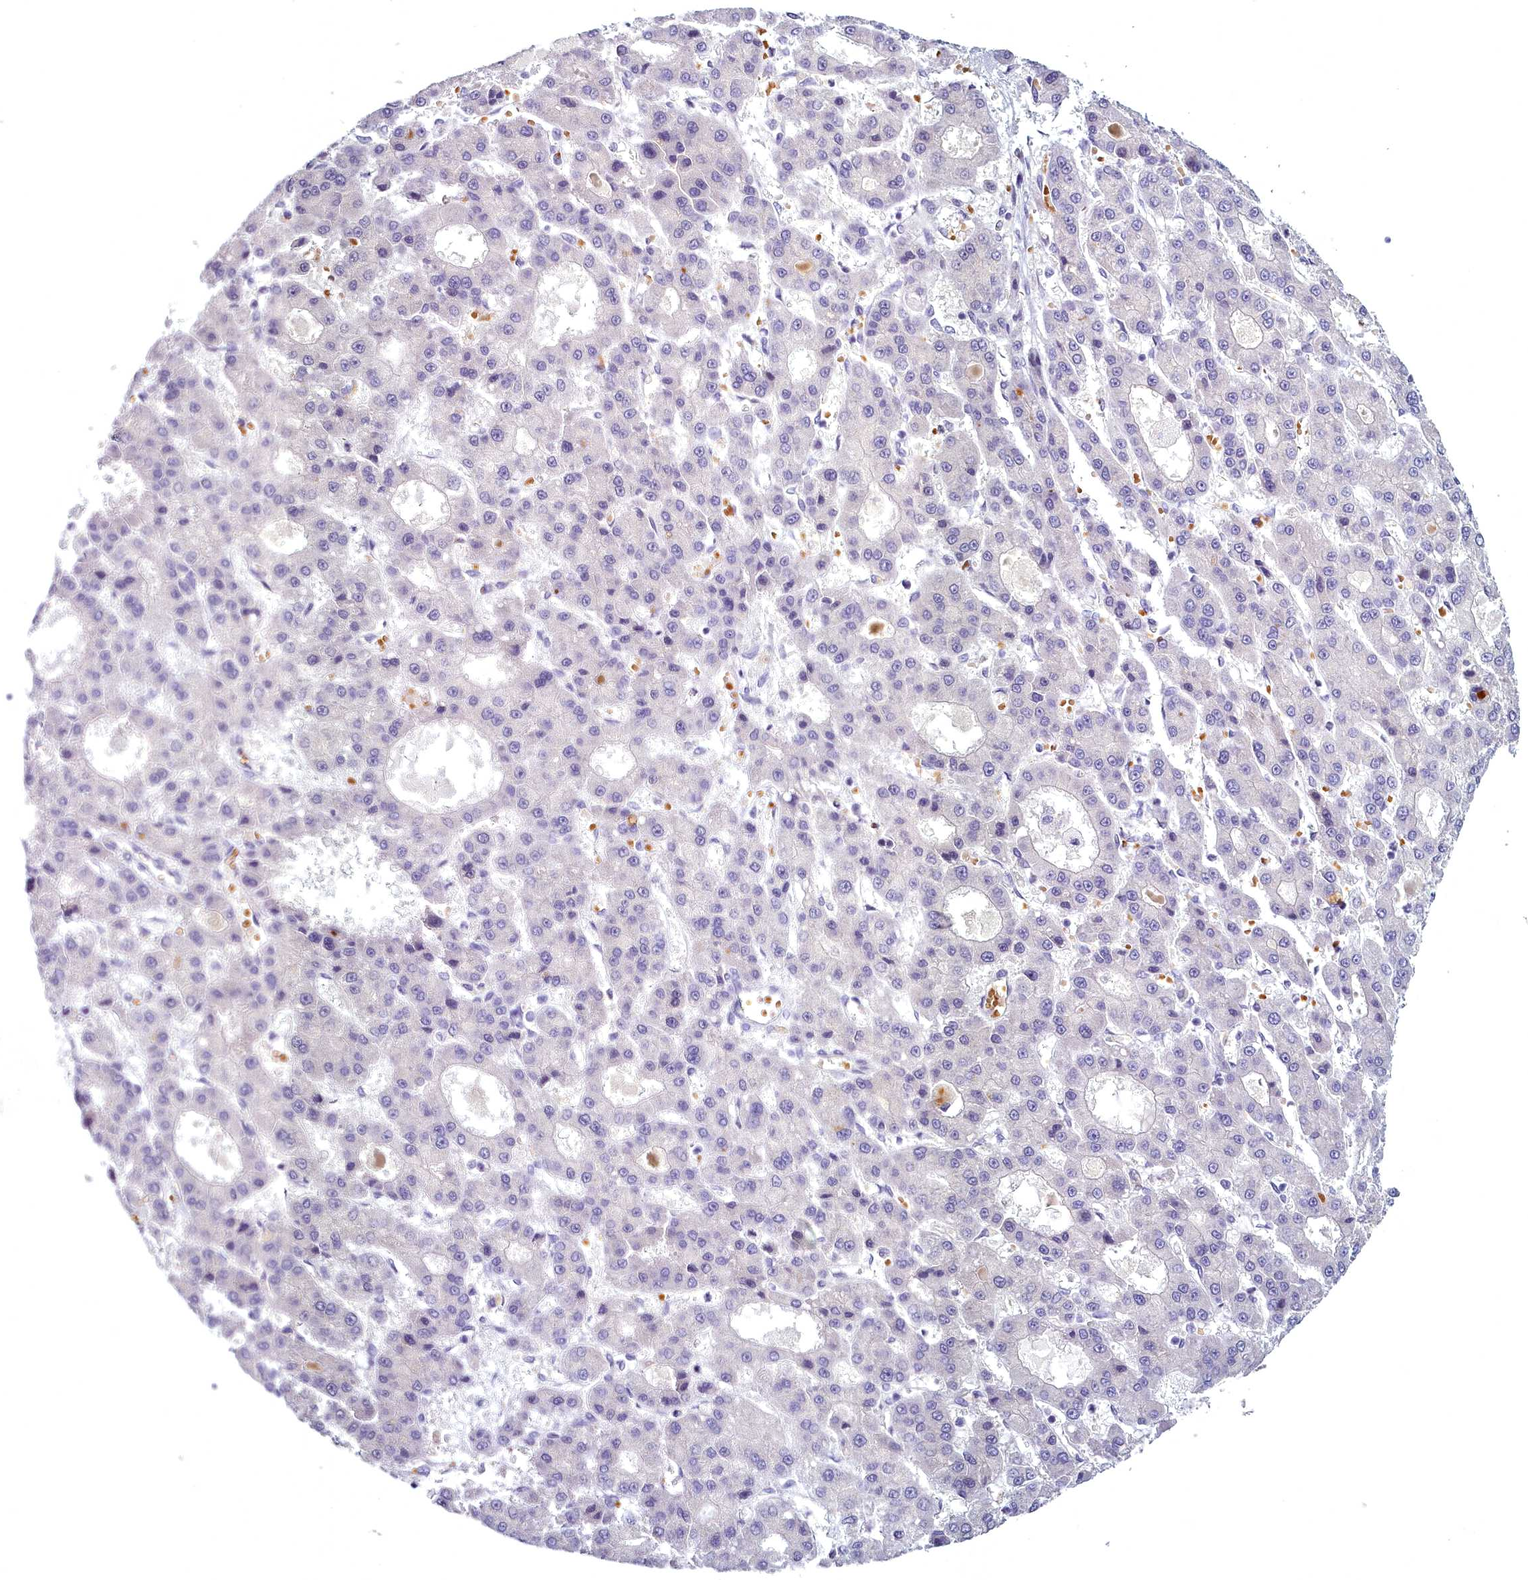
{"staining": {"intensity": "negative", "quantity": "none", "location": "none"}, "tissue": "liver cancer", "cell_type": "Tumor cells", "image_type": "cancer", "snomed": [{"axis": "morphology", "description": "Carcinoma, Hepatocellular, NOS"}, {"axis": "topography", "description": "Liver"}], "caption": "This is an immunohistochemistry histopathology image of liver hepatocellular carcinoma. There is no staining in tumor cells.", "gene": "ARL15", "patient": {"sex": "male", "age": 70}}